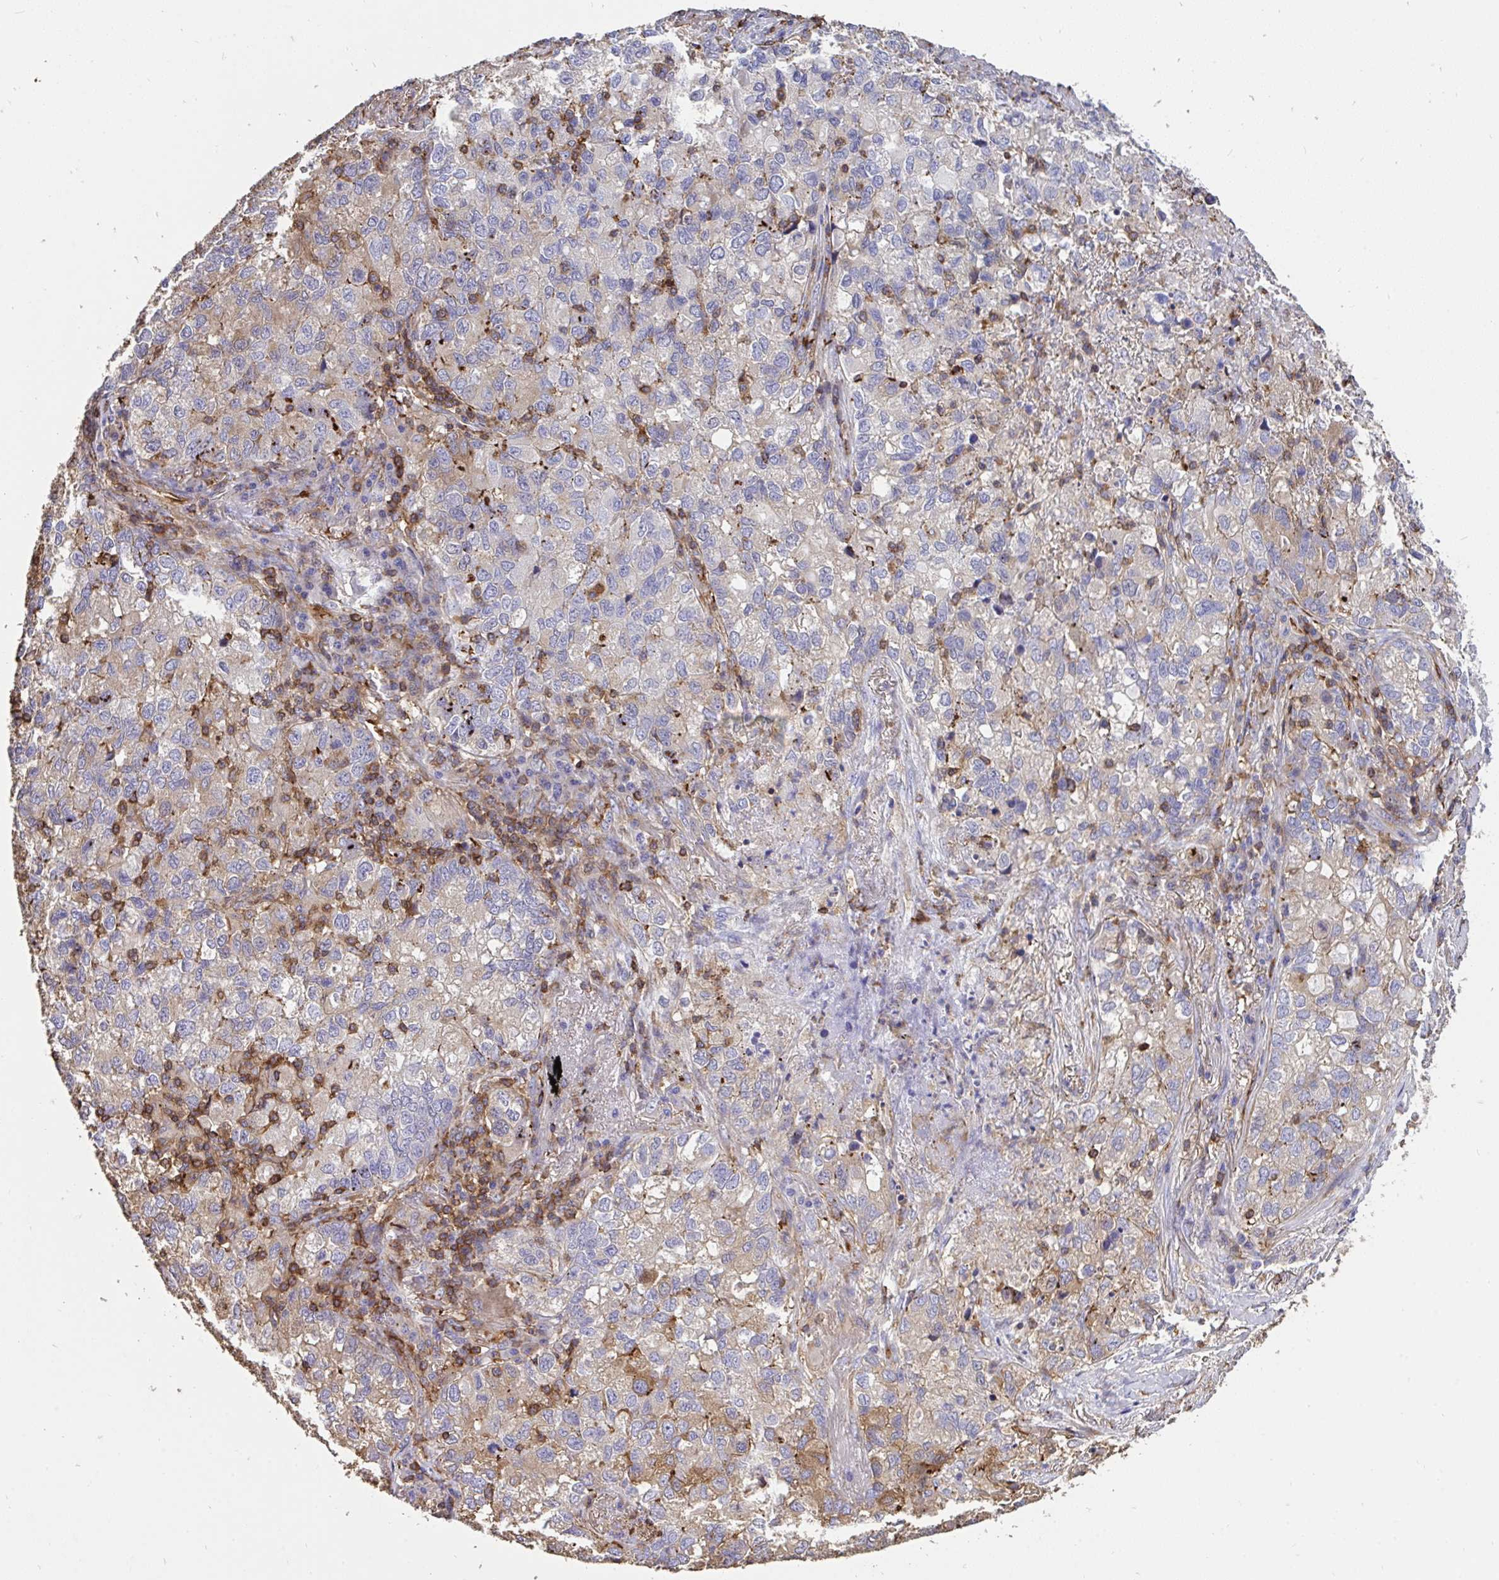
{"staining": {"intensity": "weak", "quantity": "<25%", "location": "cytoplasmic/membranous"}, "tissue": "lung cancer", "cell_type": "Tumor cells", "image_type": "cancer", "snomed": [{"axis": "morphology", "description": "Normal morphology"}, {"axis": "morphology", "description": "Adenocarcinoma, NOS"}, {"axis": "topography", "description": "Lymph node"}, {"axis": "topography", "description": "Lung"}], "caption": "Immunohistochemistry (IHC) of lung adenocarcinoma shows no positivity in tumor cells.", "gene": "CFL1", "patient": {"sex": "female", "age": 51}}